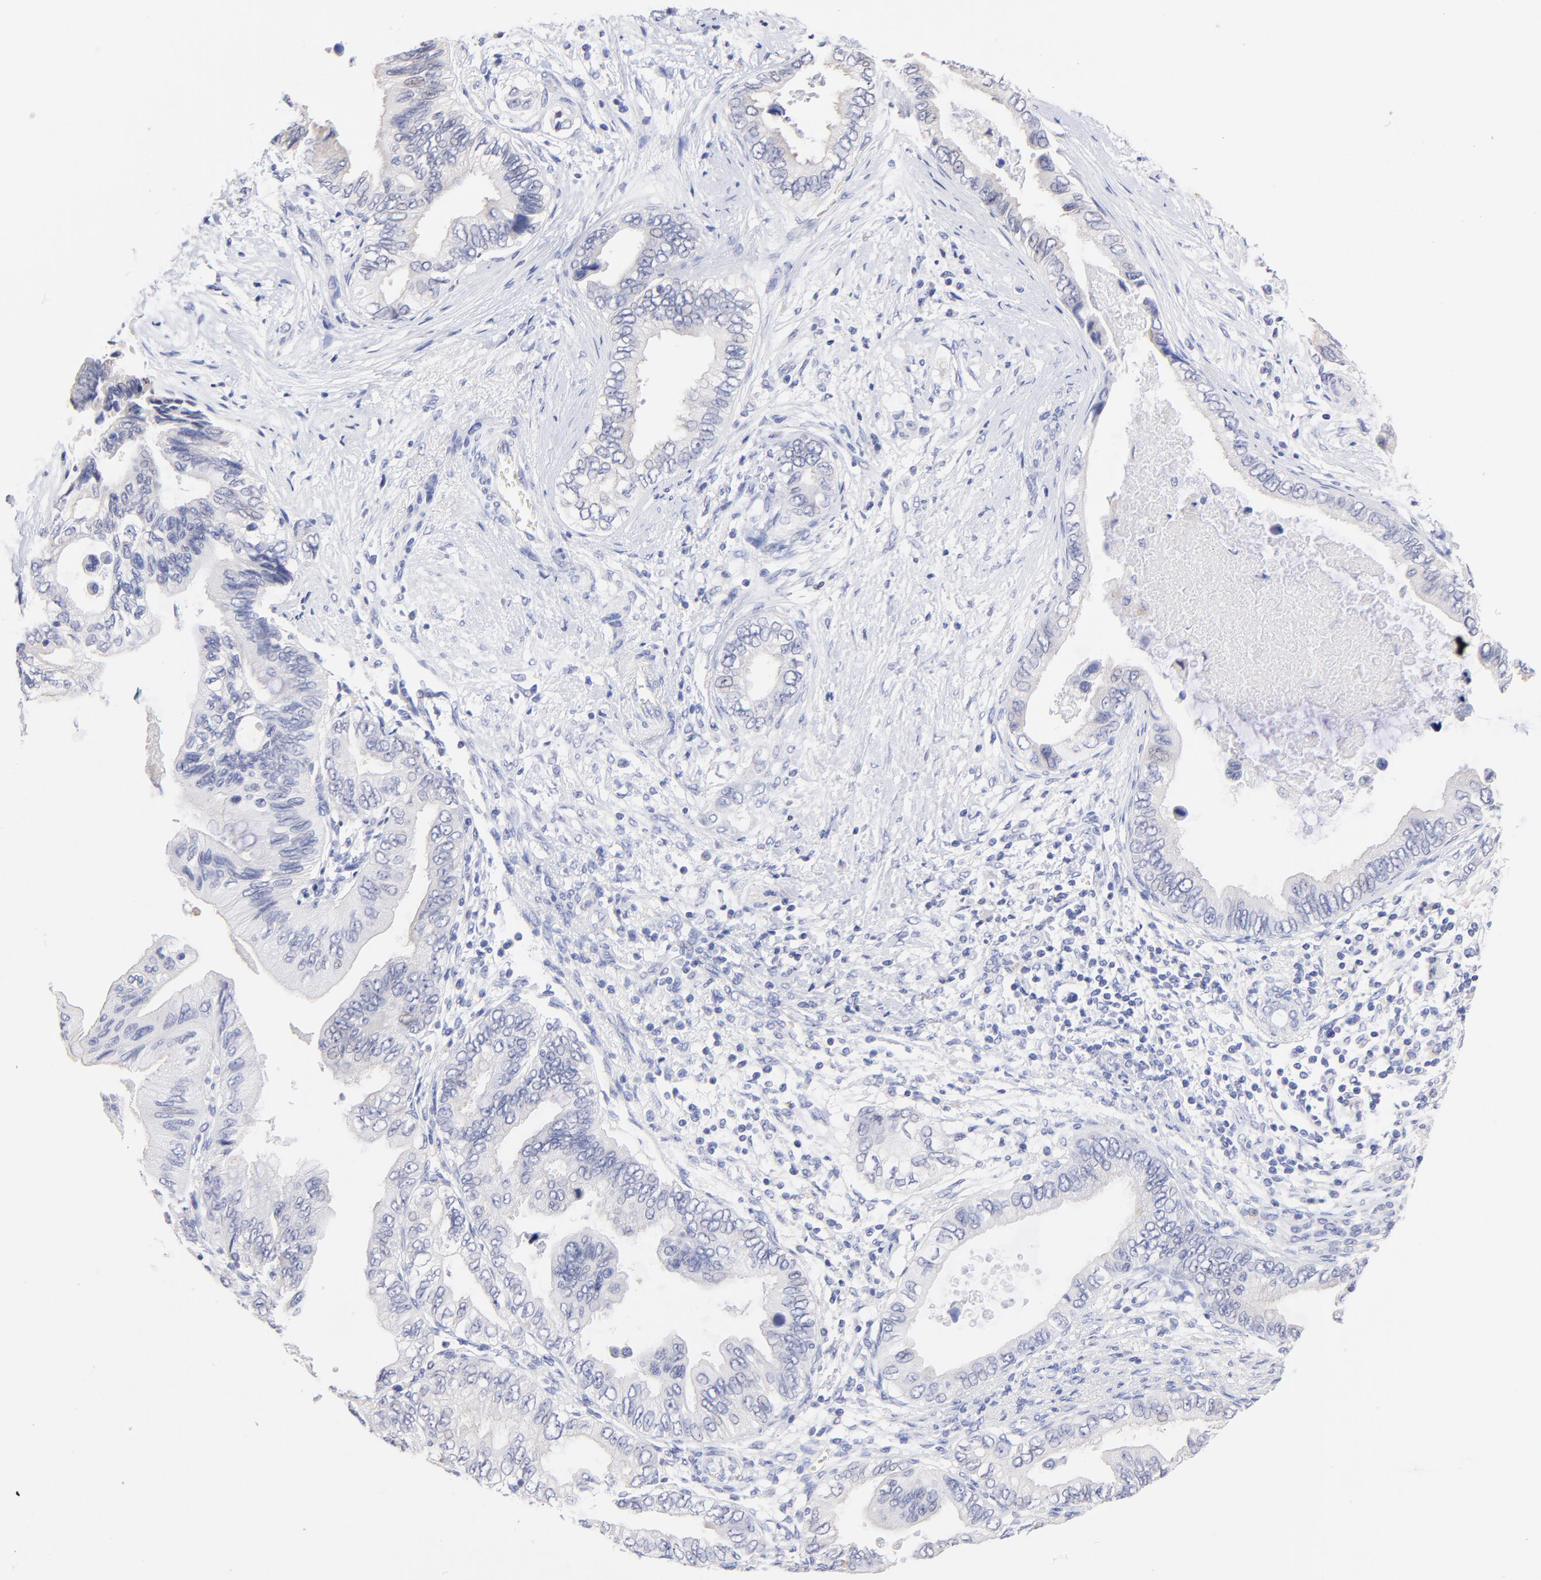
{"staining": {"intensity": "negative", "quantity": "none", "location": "none"}, "tissue": "pancreatic cancer", "cell_type": "Tumor cells", "image_type": "cancer", "snomed": [{"axis": "morphology", "description": "Adenocarcinoma, NOS"}, {"axis": "topography", "description": "Pancreas"}], "caption": "A histopathology image of human adenocarcinoma (pancreatic) is negative for staining in tumor cells.", "gene": "CFAP57", "patient": {"sex": "female", "age": 66}}